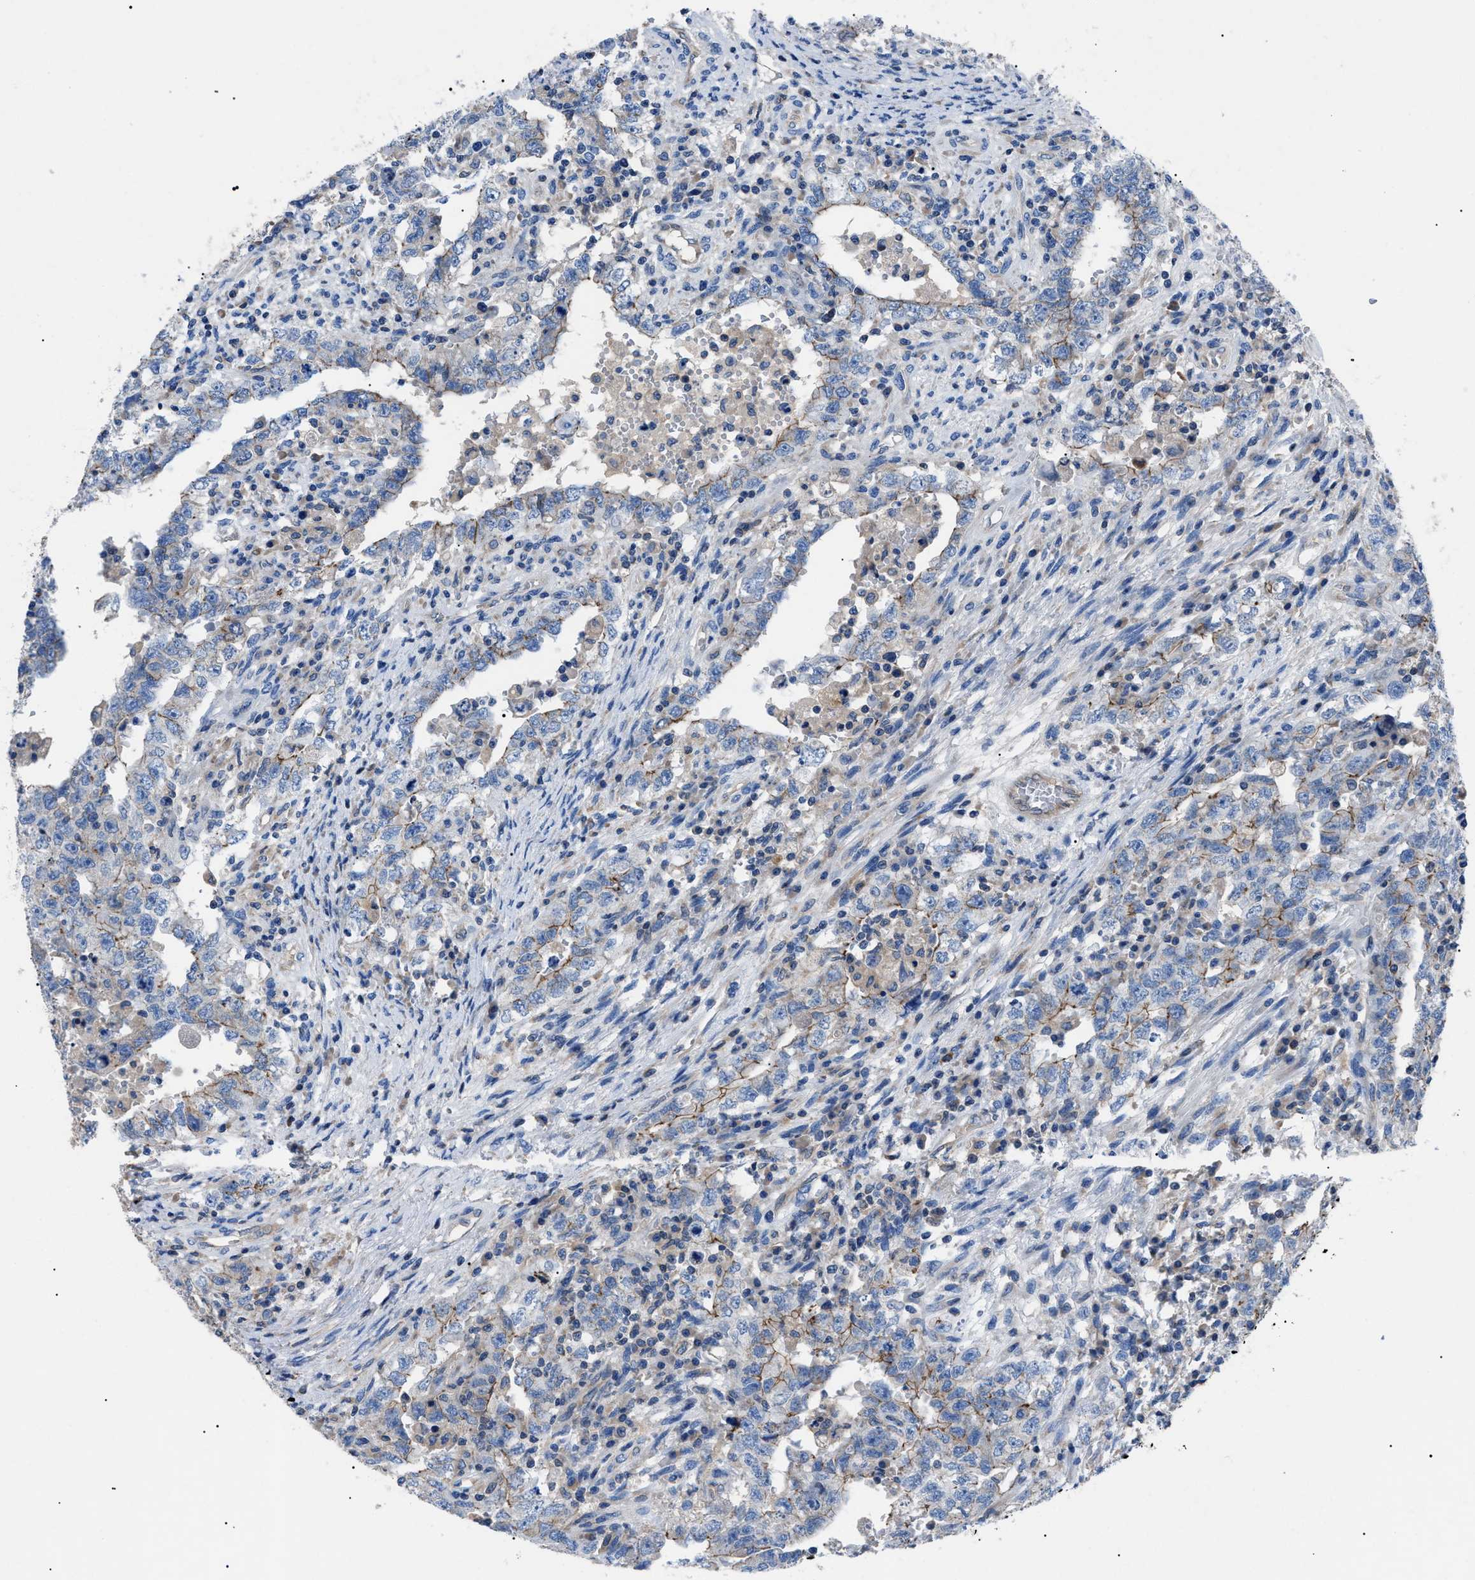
{"staining": {"intensity": "moderate", "quantity": "<25%", "location": "cytoplasmic/membranous"}, "tissue": "testis cancer", "cell_type": "Tumor cells", "image_type": "cancer", "snomed": [{"axis": "morphology", "description": "Carcinoma, Embryonal, NOS"}, {"axis": "topography", "description": "Testis"}], "caption": "Tumor cells reveal low levels of moderate cytoplasmic/membranous expression in about <25% of cells in human testis cancer.", "gene": "ZDHHC24", "patient": {"sex": "male", "age": 26}}